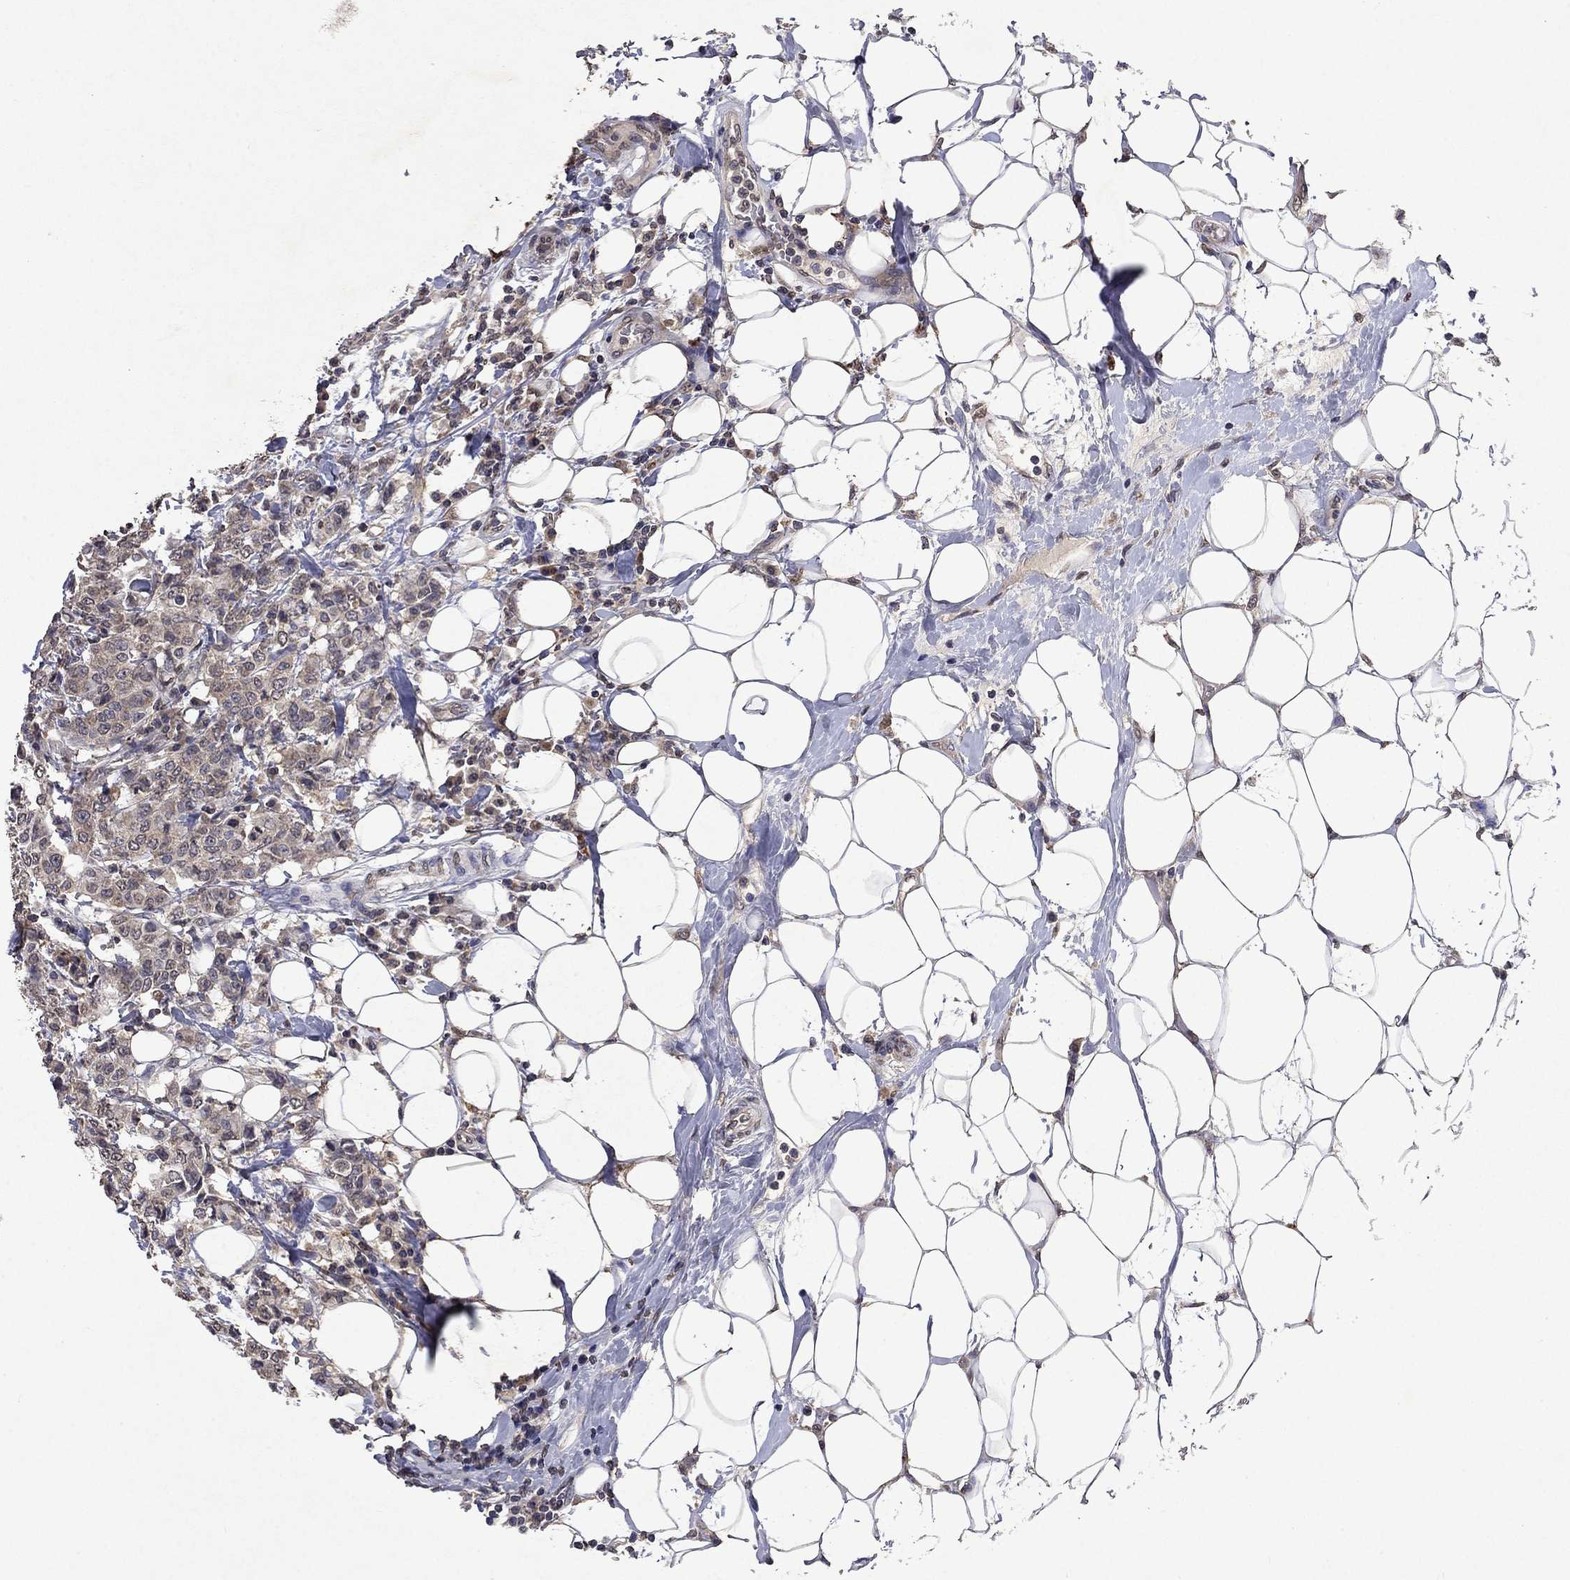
{"staining": {"intensity": "weak", "quantity": "25%-75%", "location": "cytoplasmic/membranous"}, "tissue": "breast cancer", "cell_type": "Tumor cells", "image_type": "cancer", "snomed": [{"axis": "morphology", "description": "Duct carcinoma"}, {"axis": "topography", "description": "Breast"}], "caption": "Breast cancer stained with DAB (3,3'-diaminobenzidine) IHC shows low levels of weak cytoplasmic/membranous positivity in approximately 25%-75% of tumor cells. The staining was performed using DAB, with brown indicating positive protein expression. Nuclei are stained blue with hematoxylin.", "gene": "TTC38", "patient": {"sex": "female", "age": 27}}